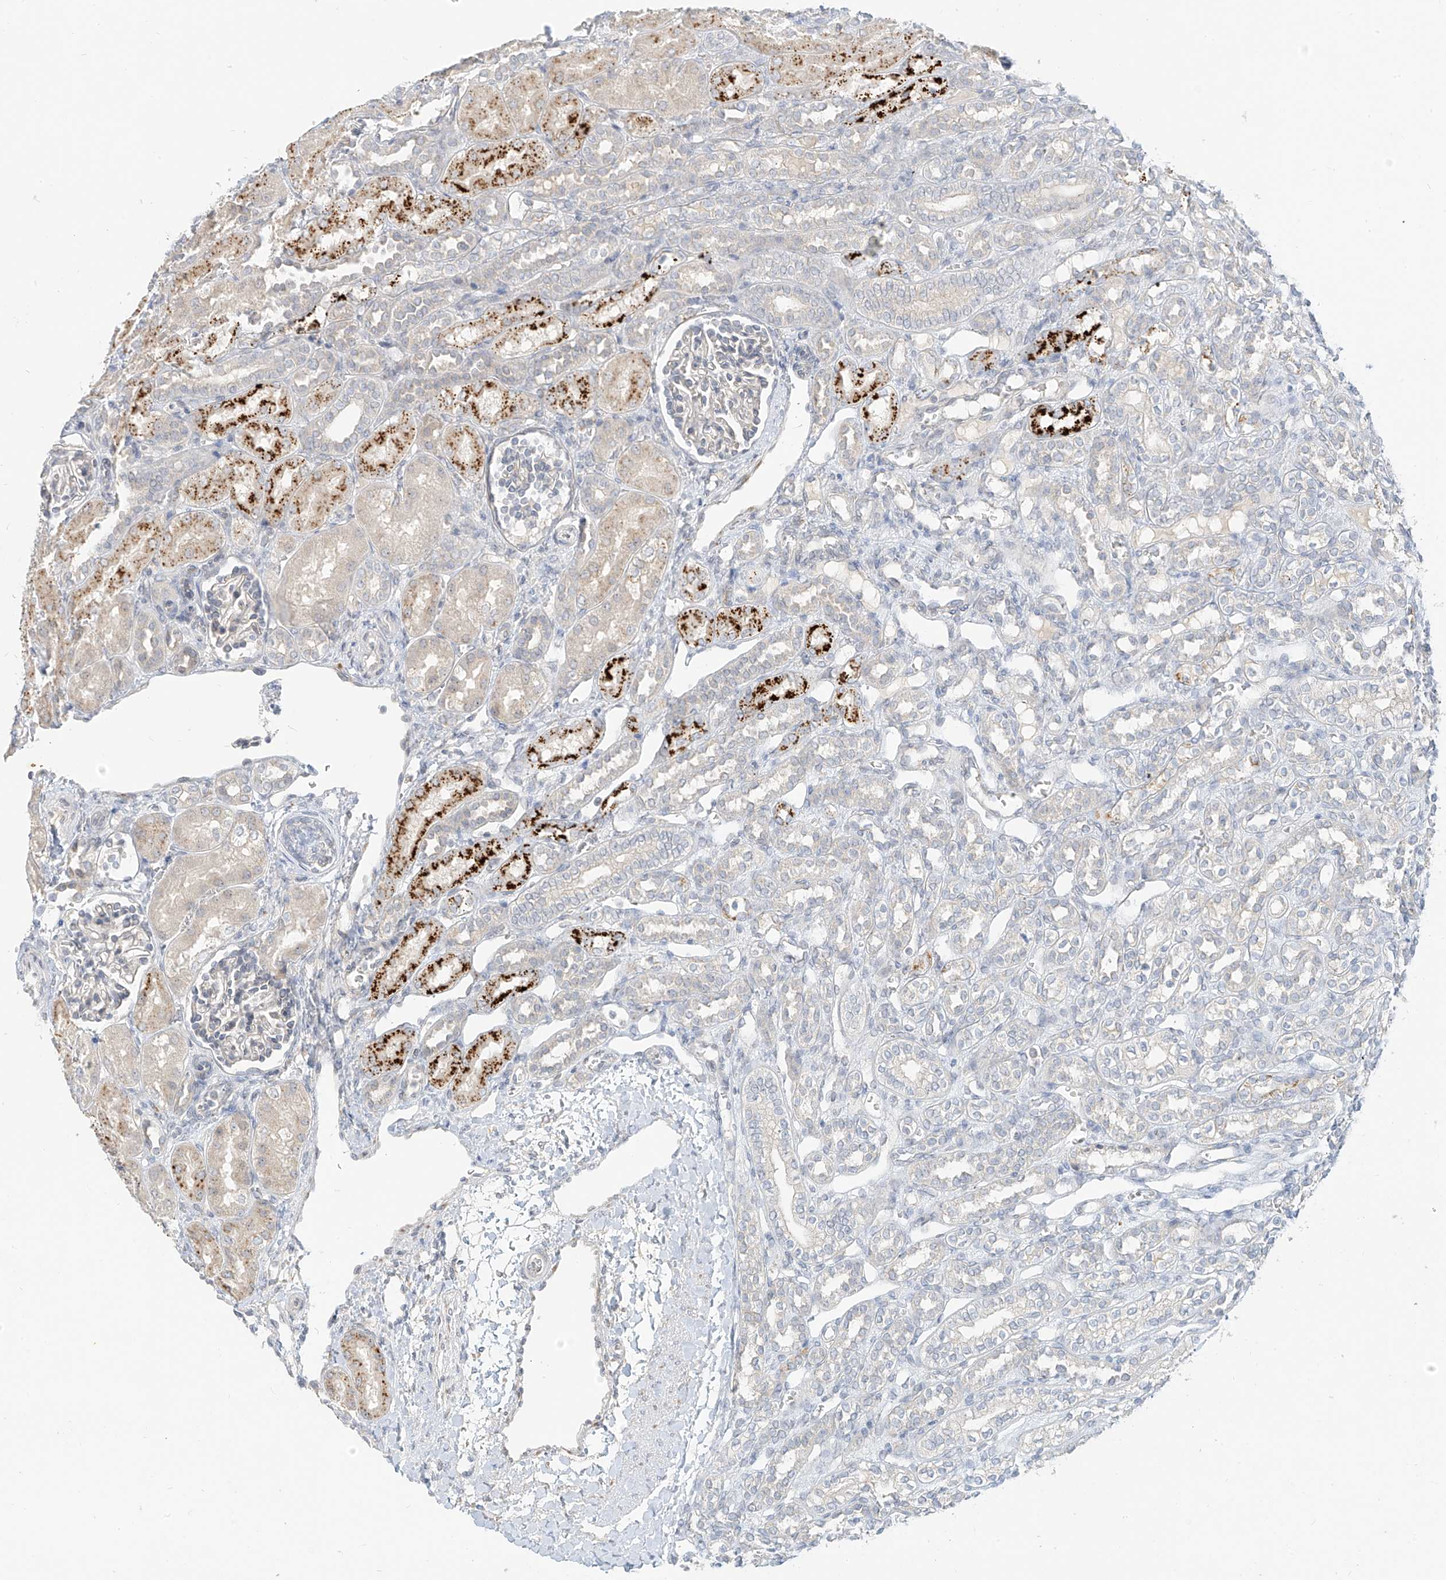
{"staining": {"intensity": "negative", "quantity": "none", "location": "none"}, "tissue": "kidney", "cell_type": "Cells in glomeruli", "image_type": "normal", "snomed": [{"axis": "morphology", "description": "Normal tissue, NOS"}, {"axis": "morphology", "description": "Neoplasm, malignant, NOS"}, {"axis": "topography", "description": "Kidney"}], "caption": "Kidney was stained to show a protein in brown. There is no significant expression in cells in glomeruli. (DAB (3,3'-diaminobenzidine) immunohistochemistry visualized using brightfield microscopy, high magnification).", "gene": "C2orf42", "patient": {"sex": "female", "age": 1}}